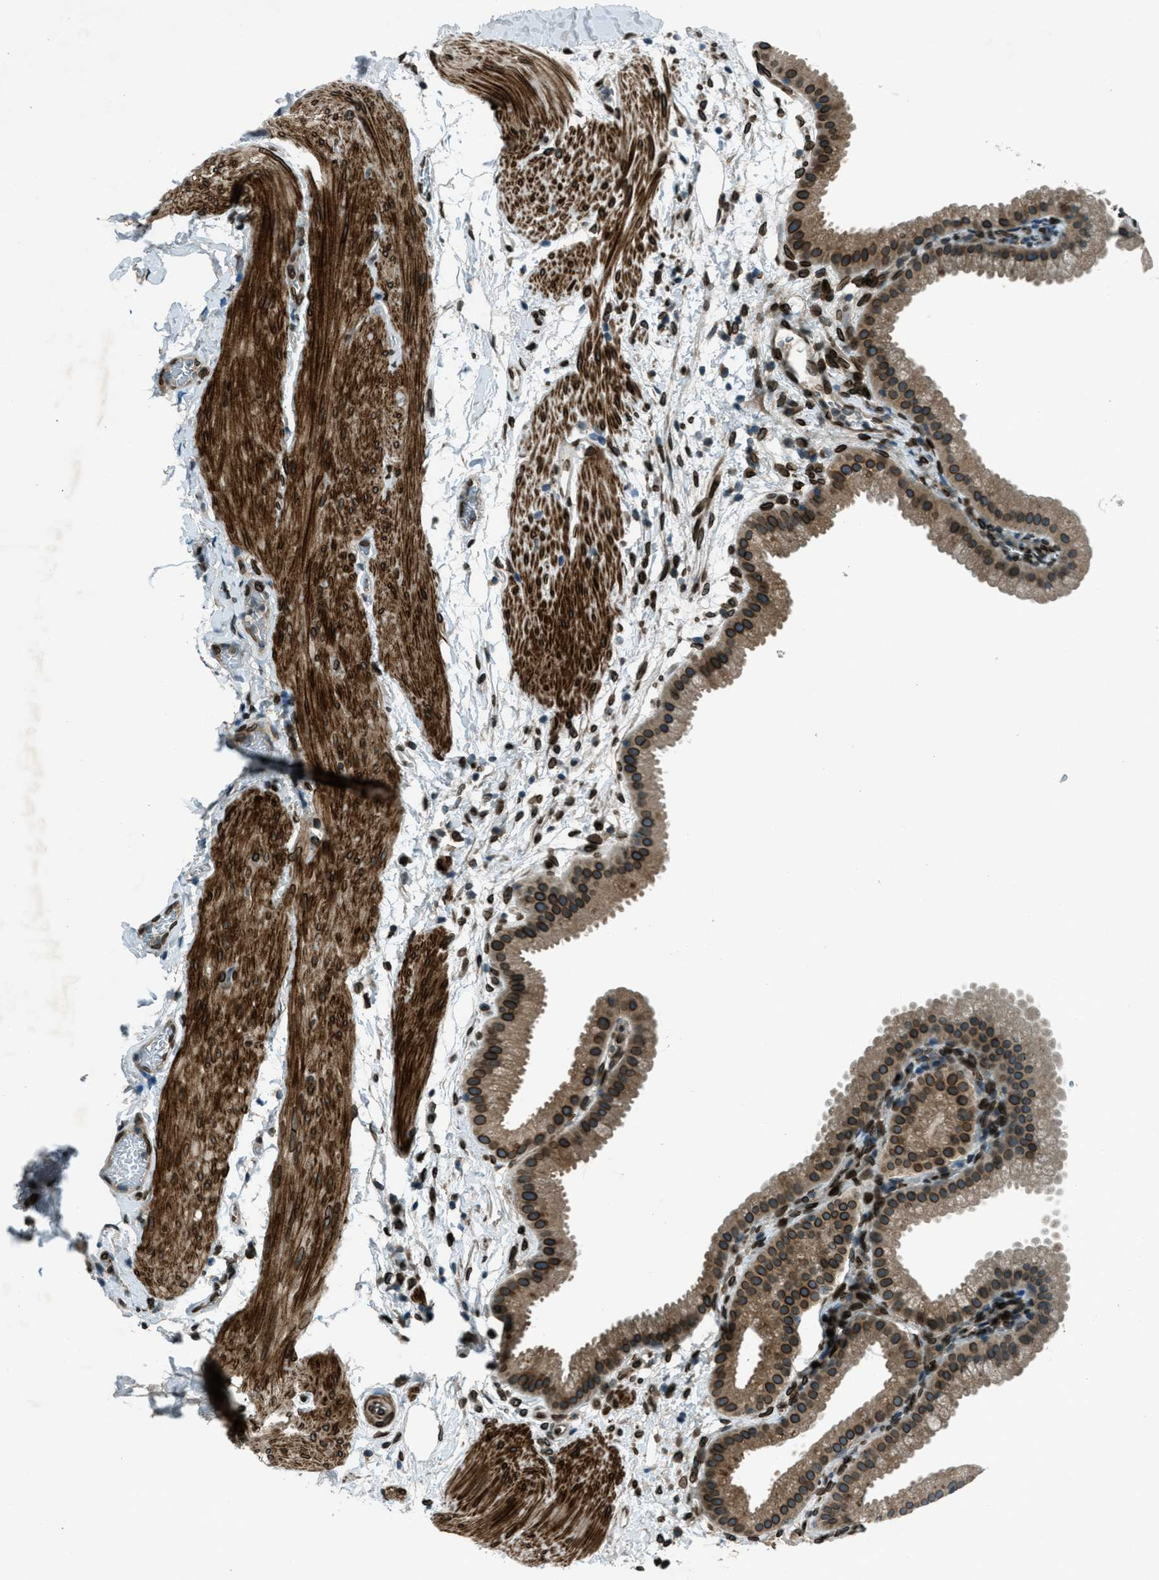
{"staining": {"intensity": "strong", "quantity": ">75%", "location": "cytoplasmic/membranous,nuclear"}, "tissue": "gallbladder", "cell_type": "Glandular cells", "image_type": "normal", "snomed": [{"axis": "morphology", "description": "Normal tissue, NOS"}, {"axis": "topography", "description": "Gallbladder"}], "caption": "Normal gallbladder exhibits strong cytoplasmic/membranous,nuclear staining in approximately >75% of glandular cells.", "gene": "LEMD2", "patient": {"sex": "female", "age": 64}}